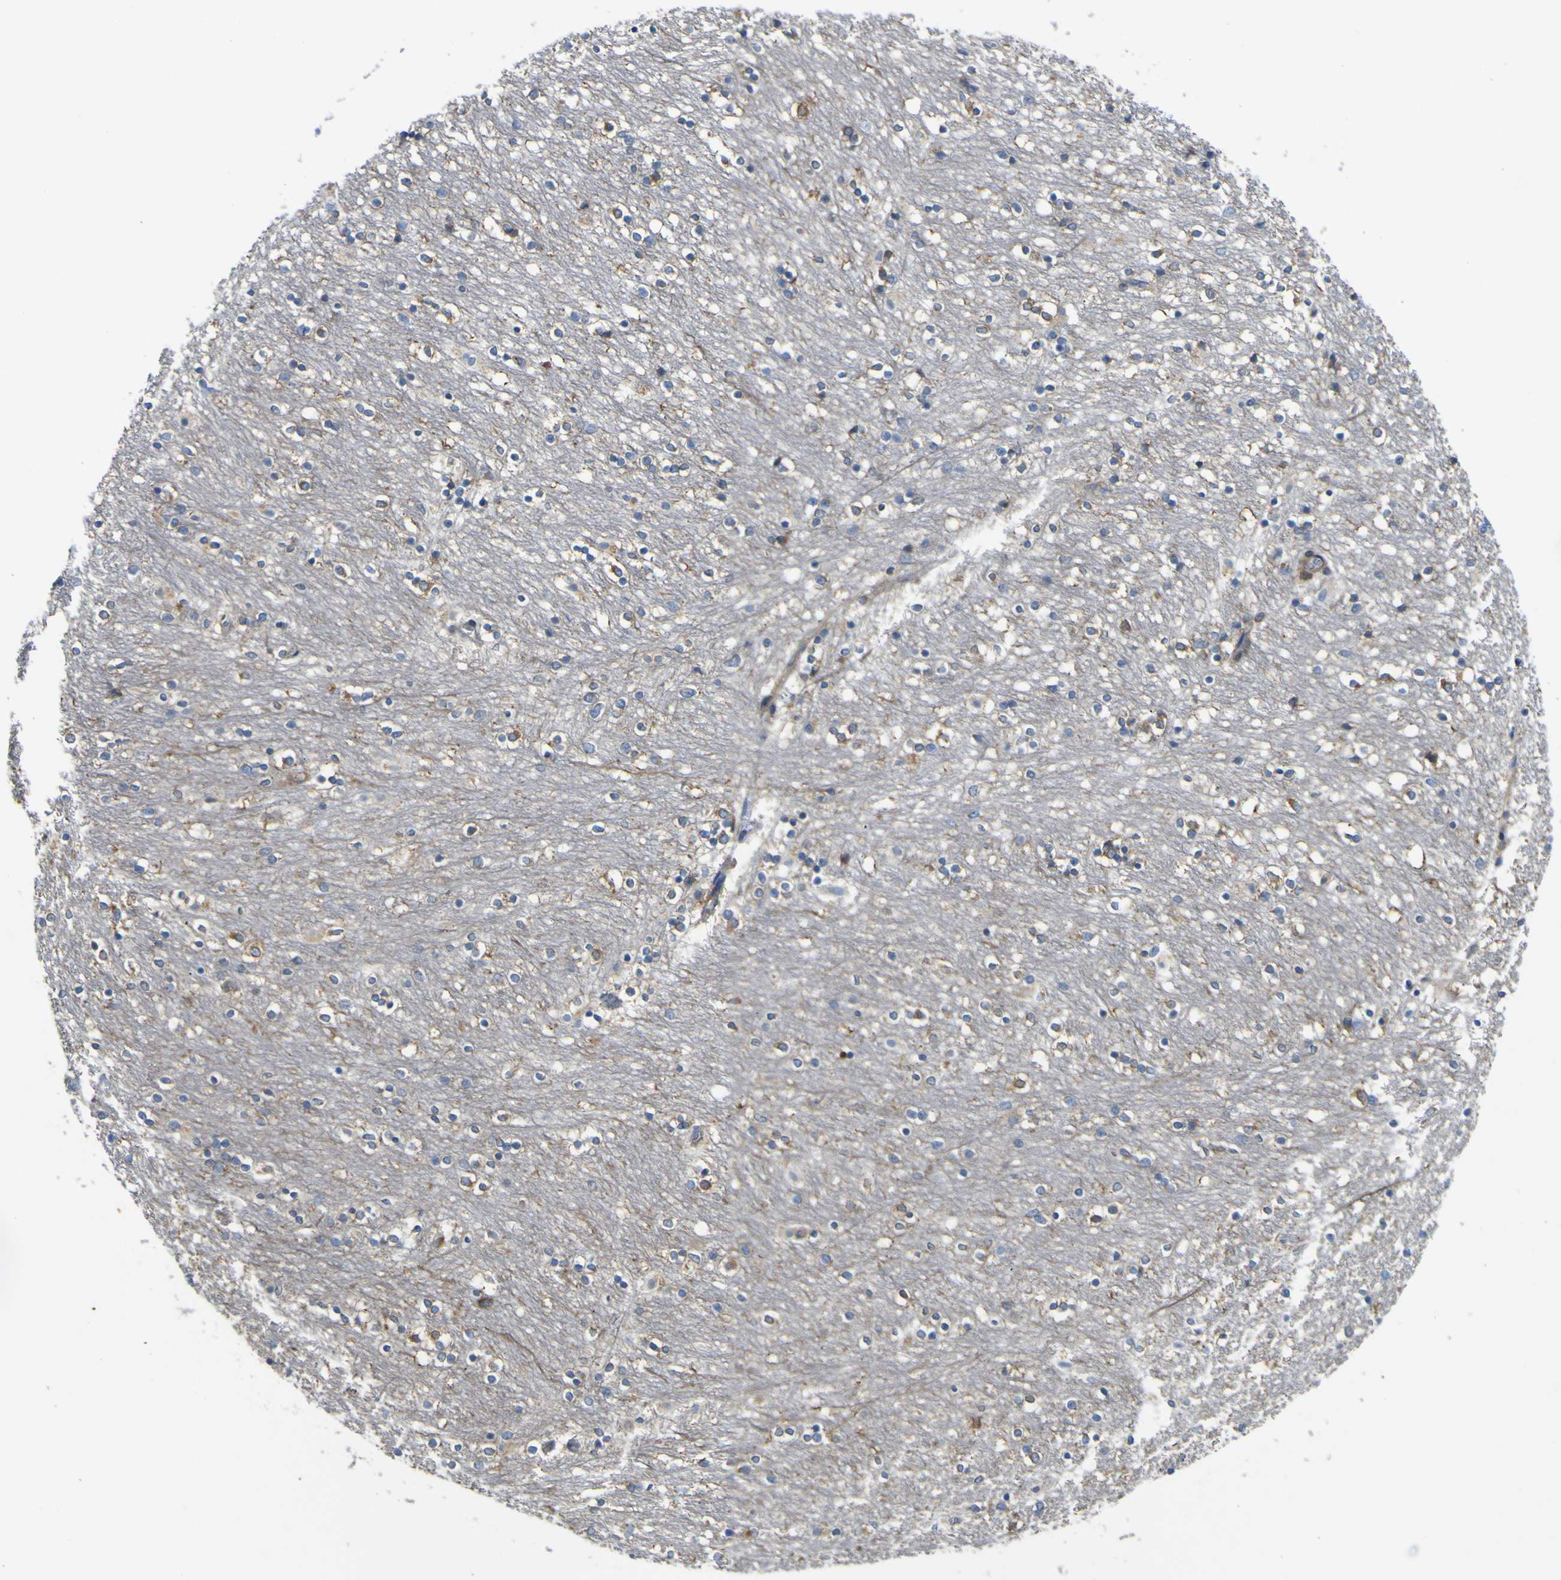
{"staining": {"intensity": "moderate", "quantity": "25%-75%", "location": "cytoplasmic/membranous,nuclear"}, "tissue": "caudate", "cell_type": "Glial cells", "image_type": "normal", "snomed": [{"axis": "morphology", "description": "Normal tissue, NOS"}, {"axis": "topography", "description": "Lateral ventricle wall"}], "caption": "Caudate stained with immunohistochemistry shows moderate cytoplasmic/membranous,nuclear positivity in approximately 25%-75% of glial cells. (DAB (3,3'-diaminobenzidine) = brown stain, brightfield microscopy at high magnification).", "gene": "EML2", "patient": {"sex": "female", "age": 54}}